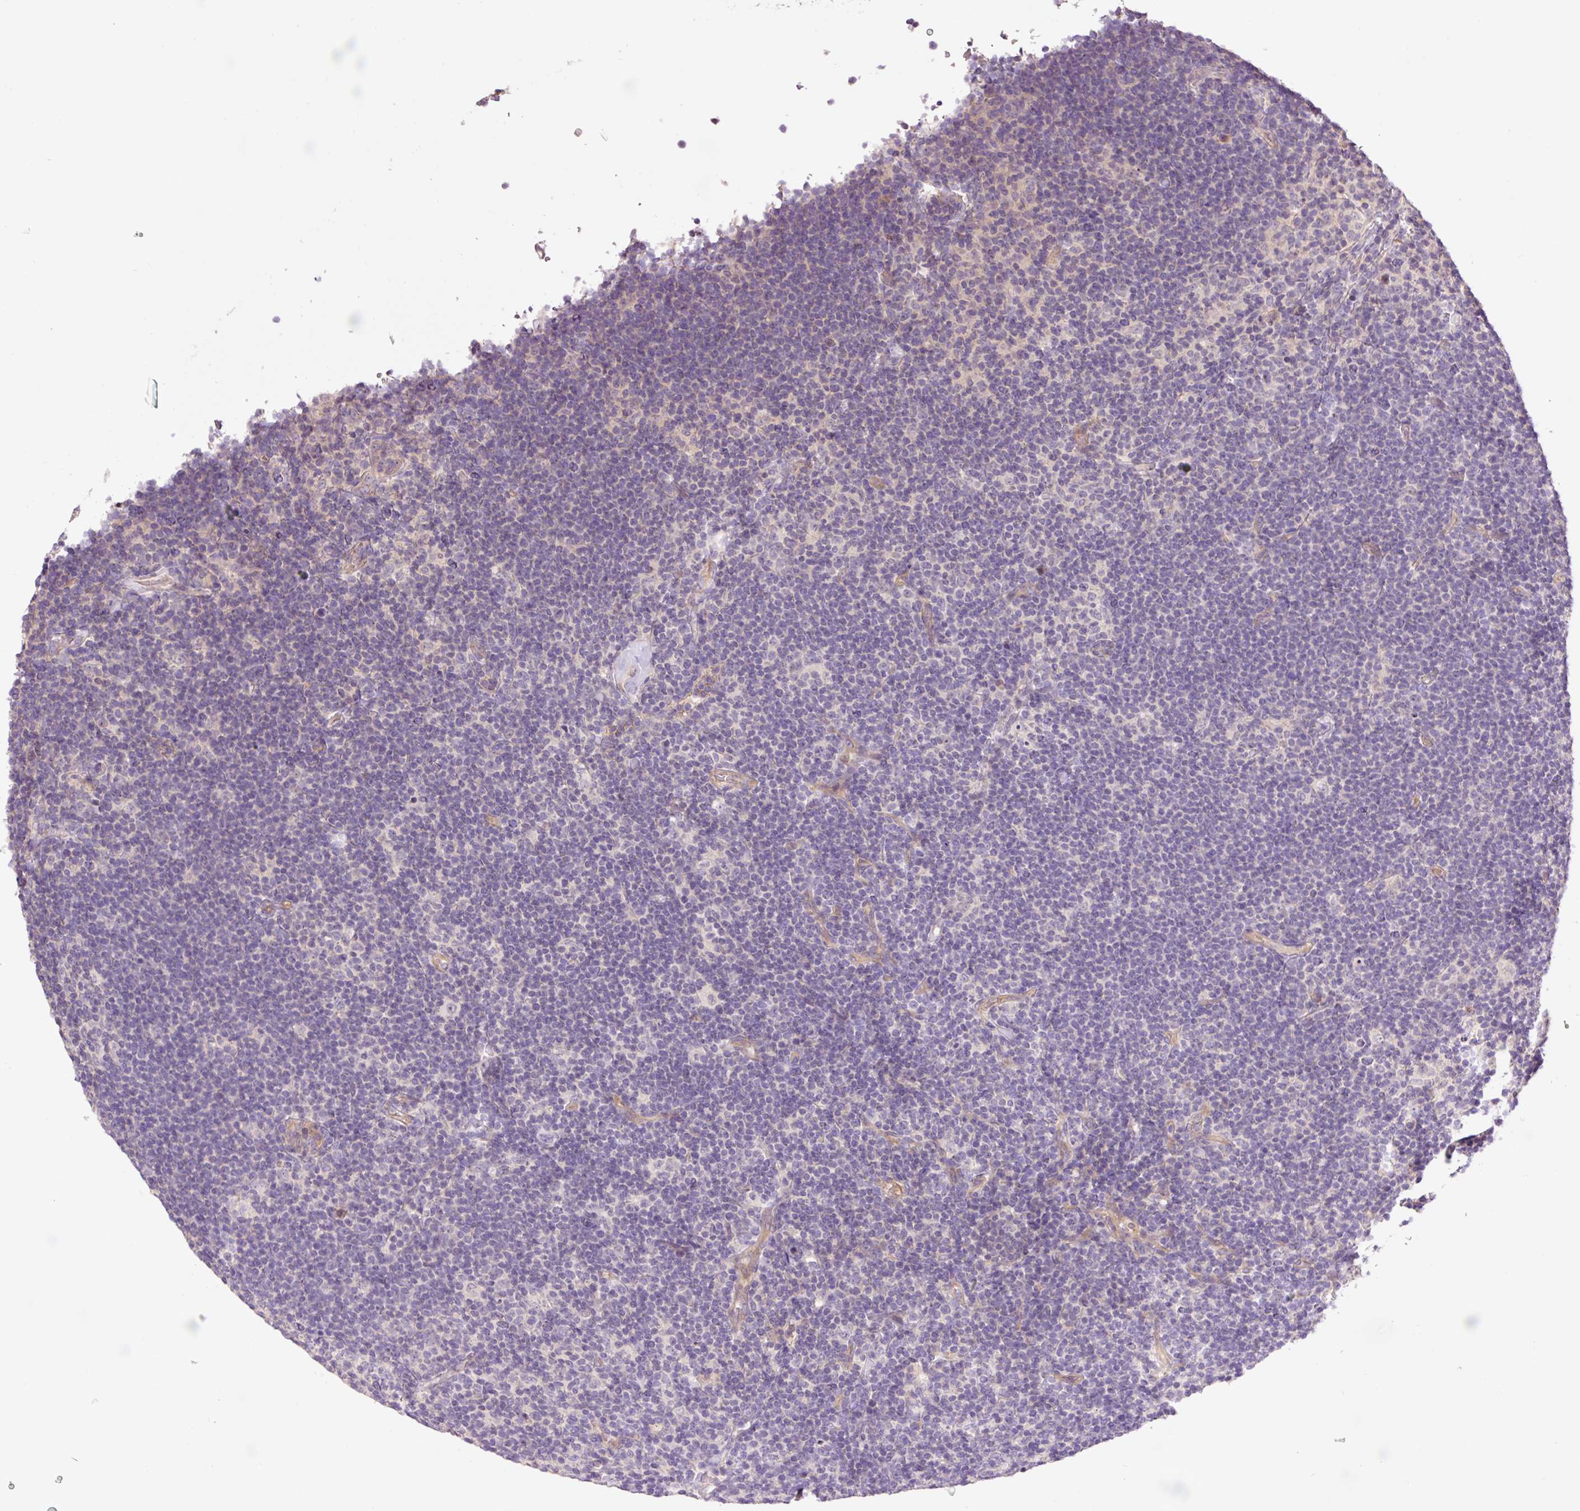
{"staining": {"intensity": "negative", "quantity": "none", "location": "none"}, "tissue": "lymphoma", "cell_type": "Tumor cells", "image_type": "cancer", "snomed": [{"axis": "morphology", "description": "Hodgkin's disease, NOS"}, {"axis": "topography", "description": "Lymph node"}], "caption": "The histopathology image exhibits no significant positivity in tumor cells of Hodgkin's disease.", "gene": "TMEM235", "patient": {"sex": "female", "age": 57}}